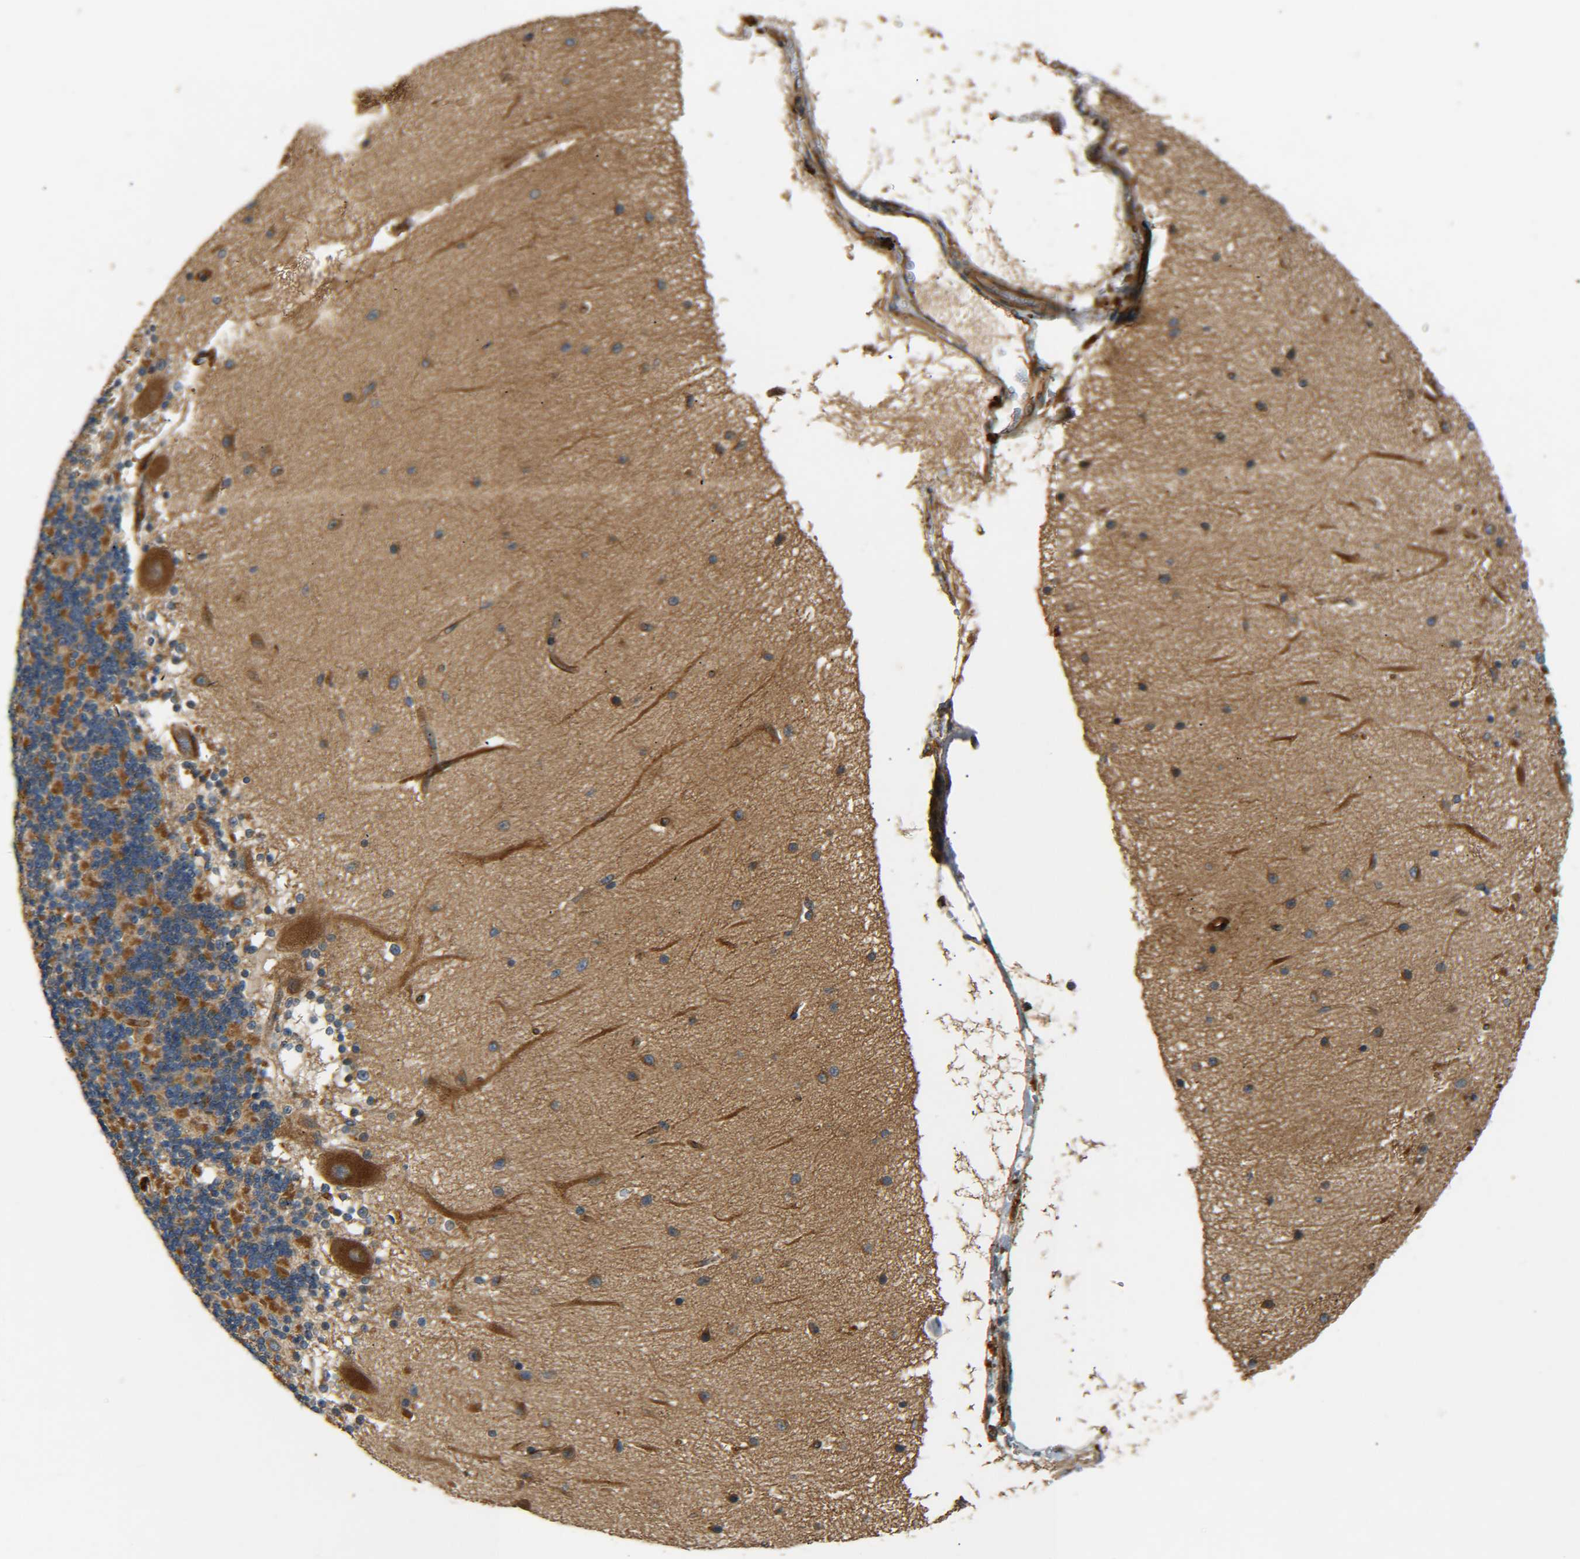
{"staining": {"intensity": "moderate", "quantity": "25%-75%", "location": "cytoplasmic/membranous"}, "tissue": "cerebellum", "cell_type": "Cells in granular layer", "image_type": "normal", "snomed": [{"axis": "morphology", "description": "Normal tissue, NOS"}, {"axis": "topography", "description": "Cerebellum"}], "caption": "Cells in granular layer show medium levels of moderate cytoplasmic/membranous positivity in about 25%-75% of cells in unremarkable cerebellum.", "gene": "LRCH3", "patient": {"sex": "female", "age": 54}}